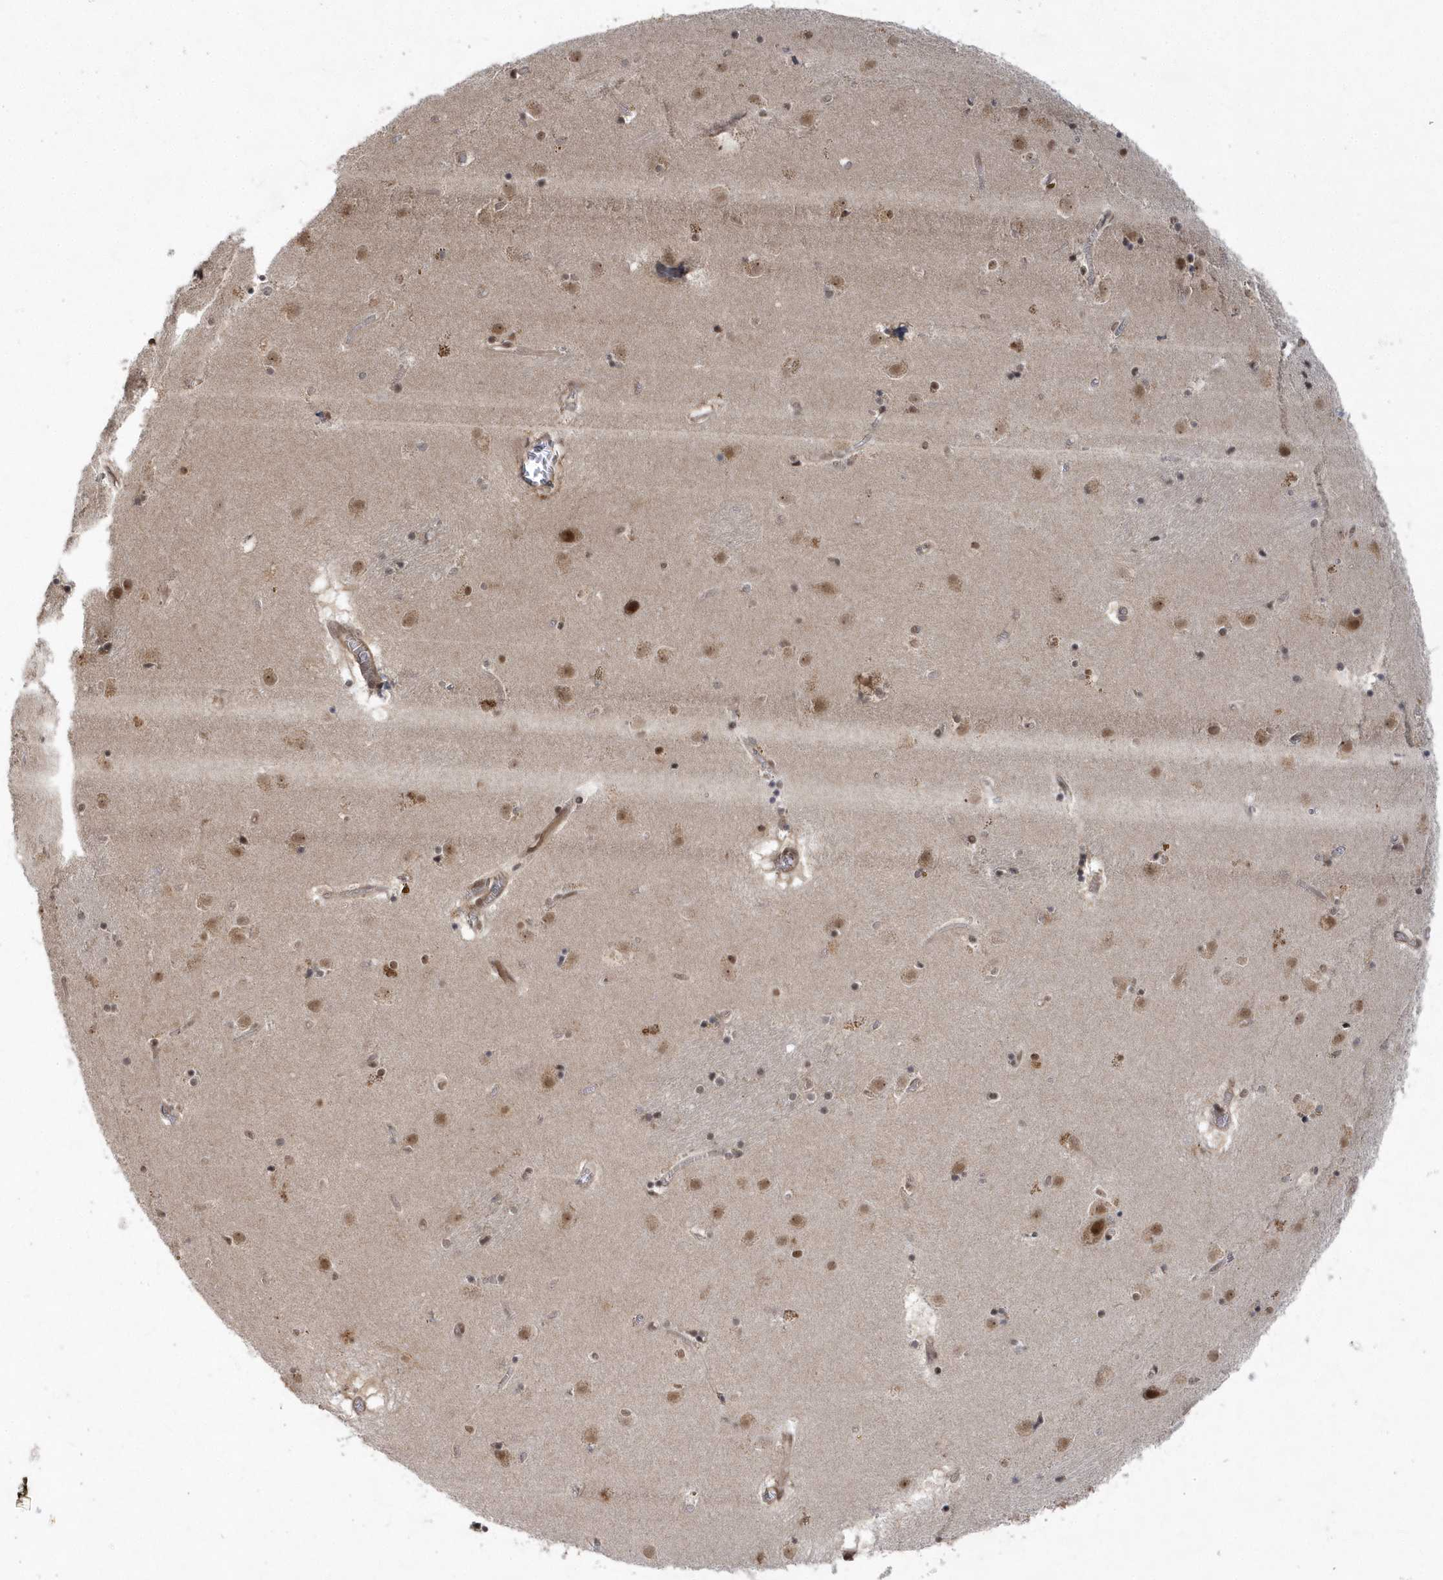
{"staining": {"intensity": "moderate", "quantity": "25%-75%", "location": "cytoplasmic/membranous,nuclear"}, "tissue": "caudate", "cell_type": "Glial cells", "image_type": "normal", "snomed": [{"axis": "morphology", "description": "Normal tissue, NOS"}, {"axis": "topography", "description": "Lateral ventricle wall"}], "caption": "IHC image of benign caudate: caudate stained using IHC reveals medium levels of moderate protein expression localized specifically in the cytoplasmic/membranous,nuclear of glial cells, appearing as a cytoplasmic/membranous,nuclear brown color.", "gene": "MXI1", "patient": {"sex": "male", "age": 70}}